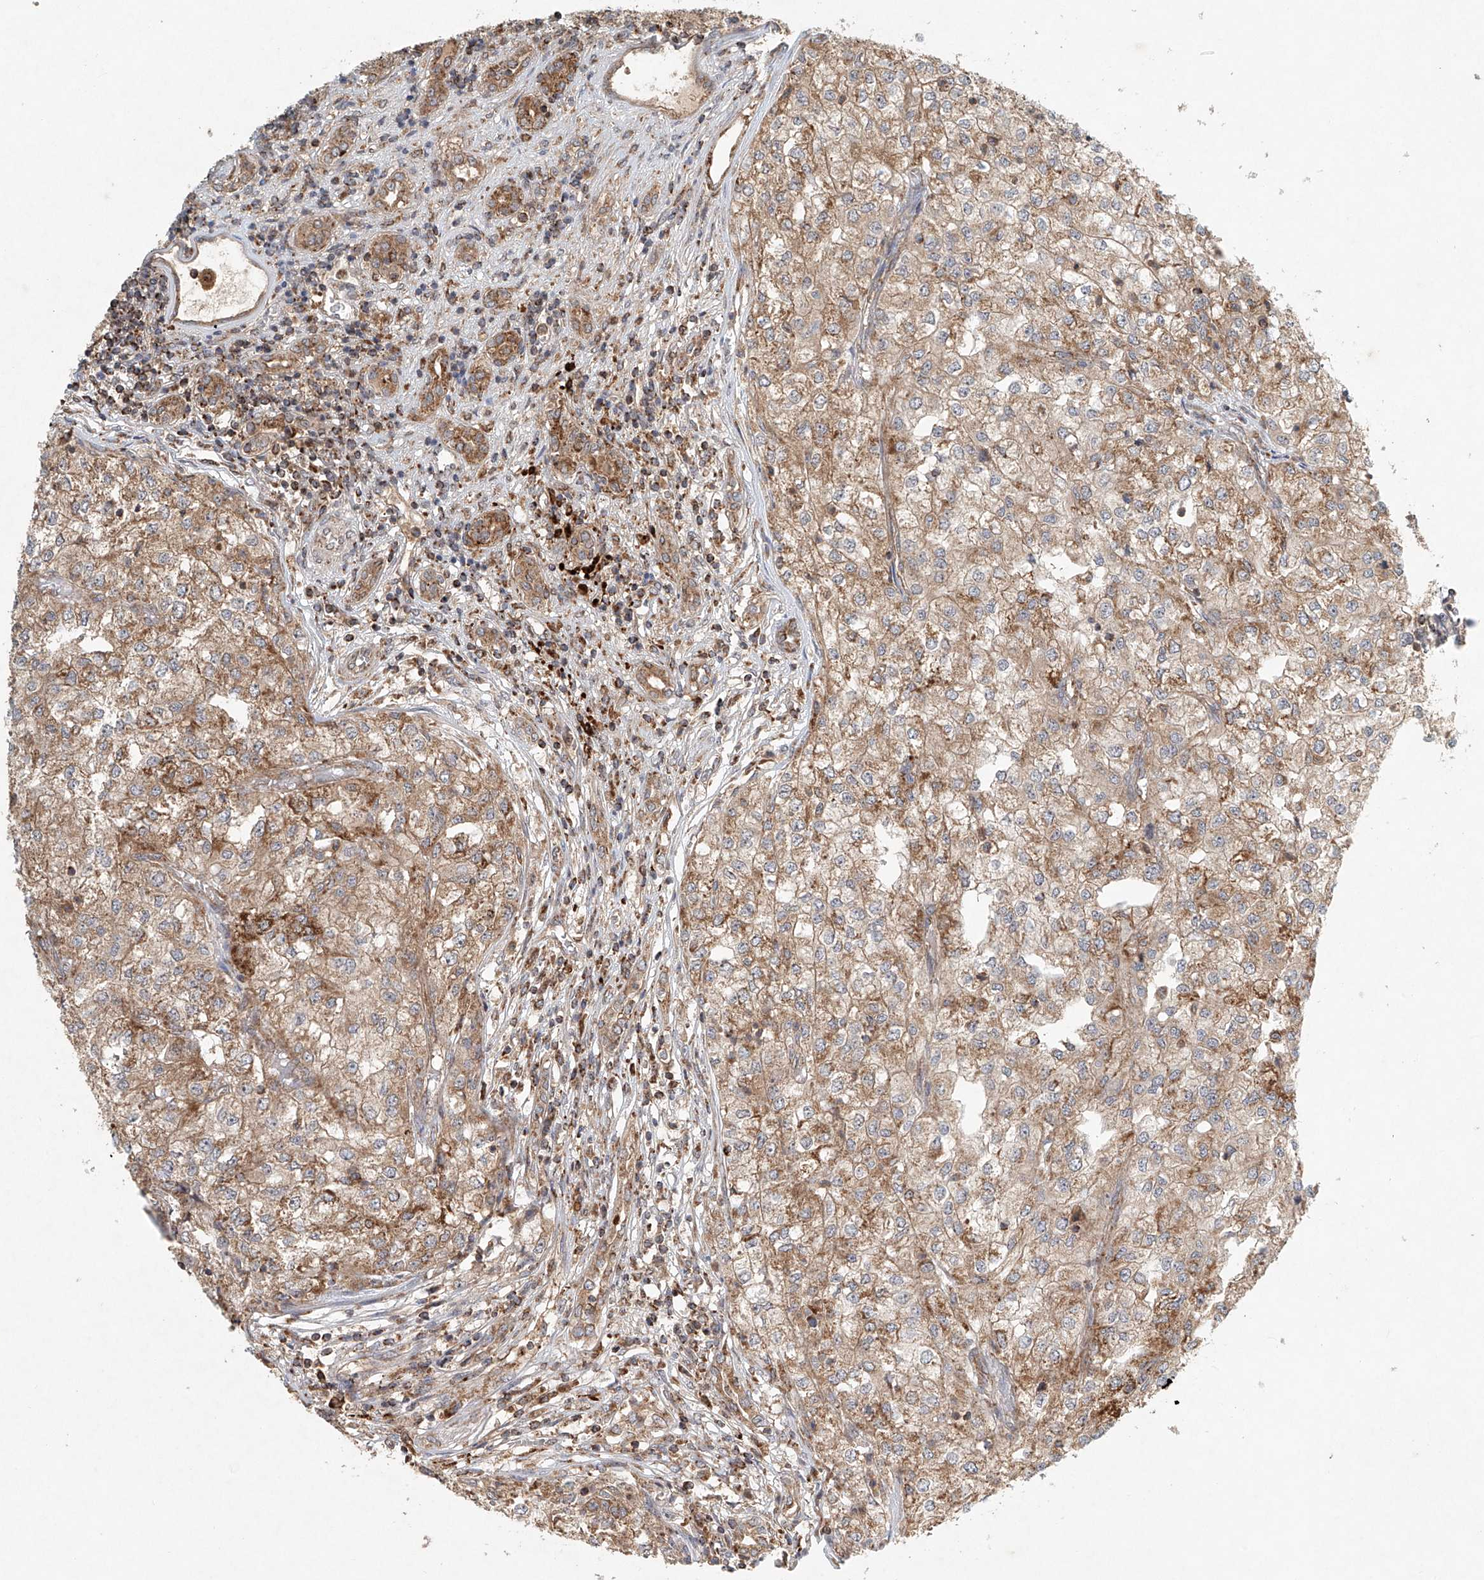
{"staining": {"intensity": "weak", "quantity": ">75%", "location": "cytoplasmic/membranous"}, "tissue": "renal cancer", "cell_type": "Tumor cells", "image_type": "cancer", "snomed": [{"axis": "morphology", "description": "Adenocarcinoma, NOS"}, {"axis": "topography", "description": "Kidney"}], "caption": "Renal cancer (adenocarcinoma) tissue reveals weak cytoplasmic/membranous positivity in approximately >75% of tumor cells, visualized by immunohistochemistry.", "gene": "DCAF11", "patient": {"sex": "female", "age": 54}}